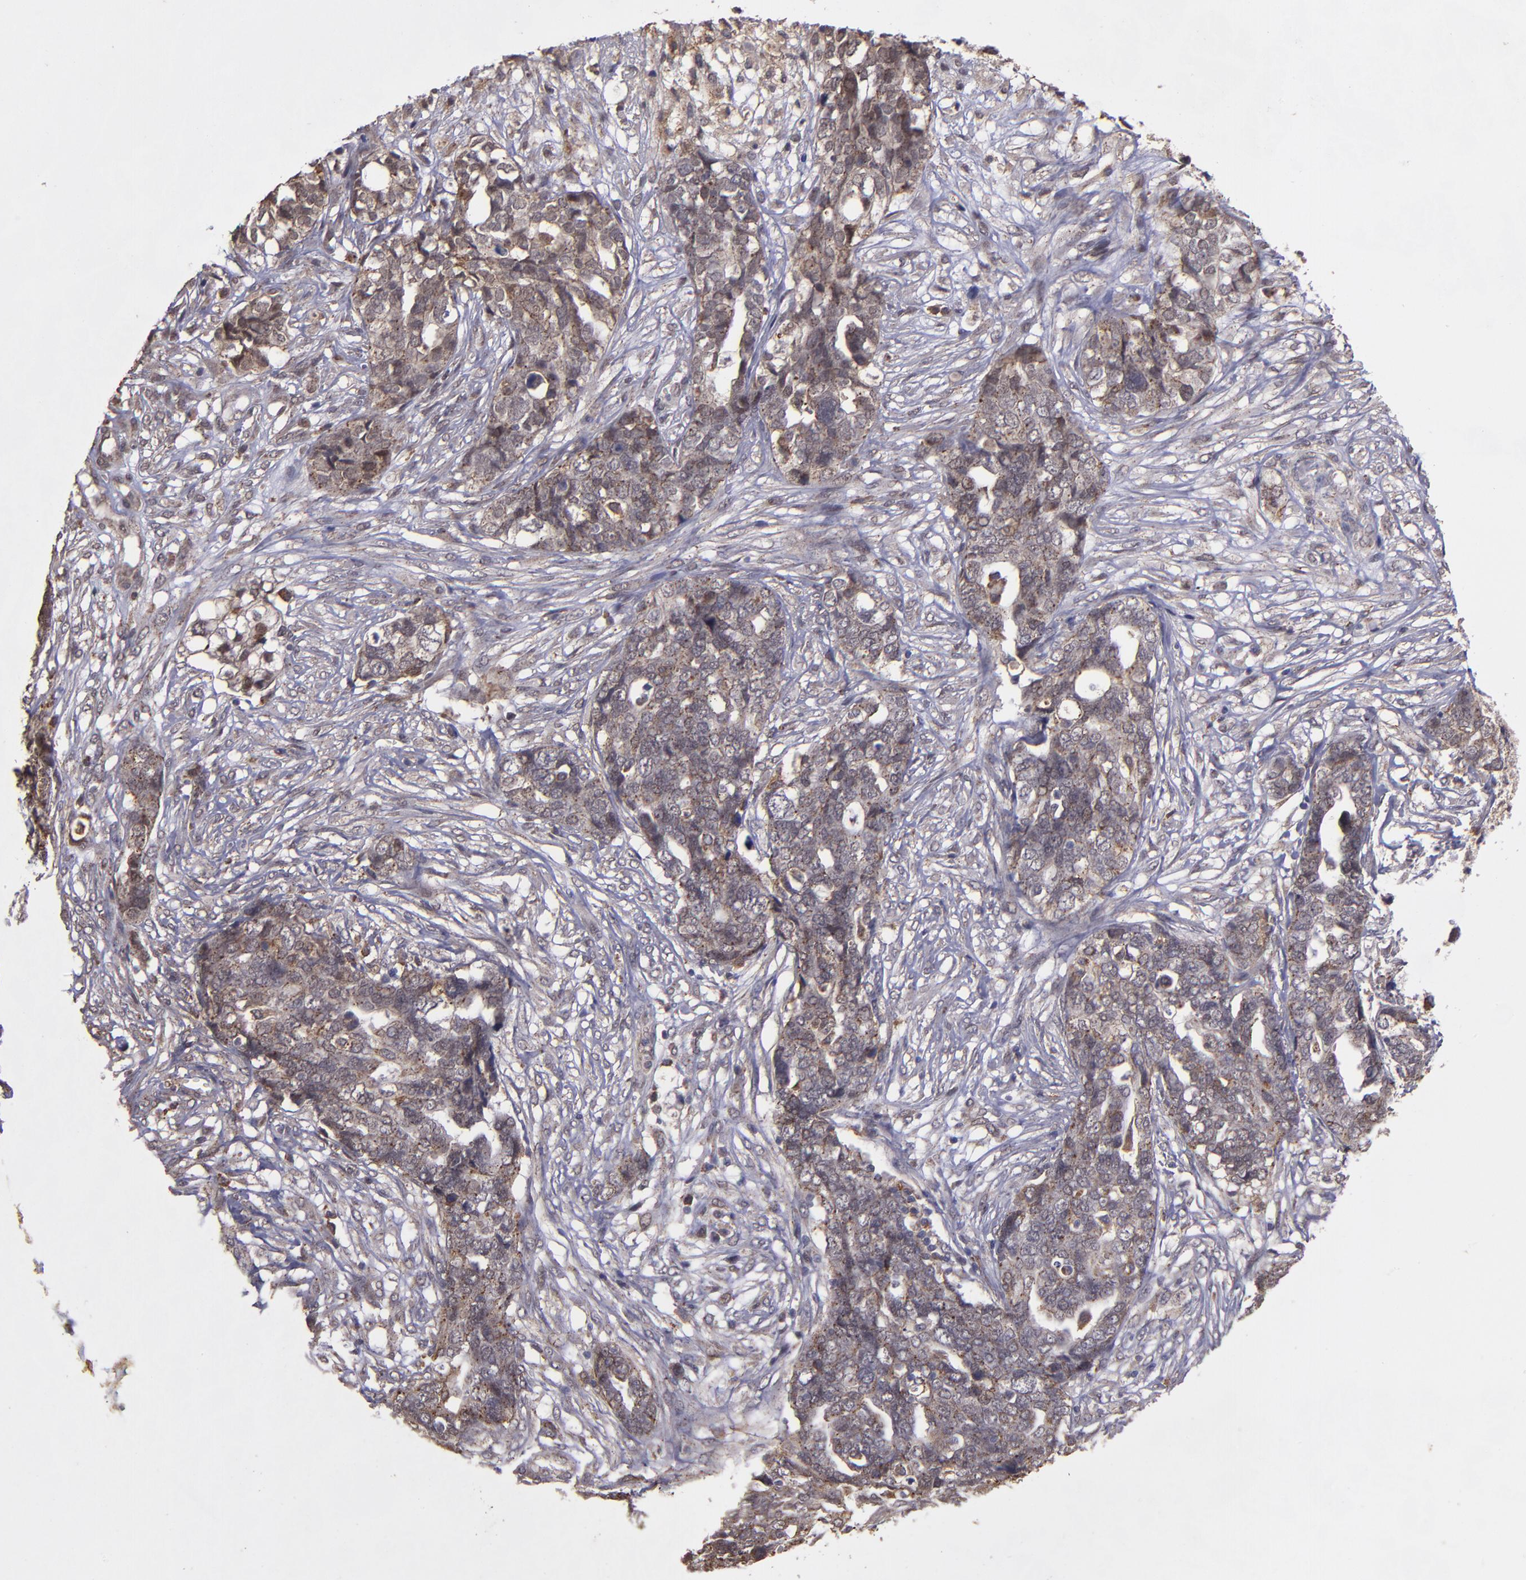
{"staining": {"intensity": "weak", "quantity": "25%-75%", "location": "cytoplasmic/membranous"}, "tissue": "ovarian cancer", "cell_type": "Tumor cells", "image_type": "cancer", "snomed": [{"axis": "morphology", "description": "Normal tissue, NOS"}, {"axis": "morphology", "description": "Cystadenocarcinoma, serous, NOS"}, {"axis": "topography", "description": "Fallopian tube"}, {"axis": "topography", "description": "Ovary"}], "caption": "Ovarian cancer (serous cystadenocarcinoma) stained with a brown dye shows weak cytoplasmic/membranous positive positivity in about 25%-75% of tumor cells.", "gene": "SIPA1L1", "patient": {"sex": "female", "age": 56}}